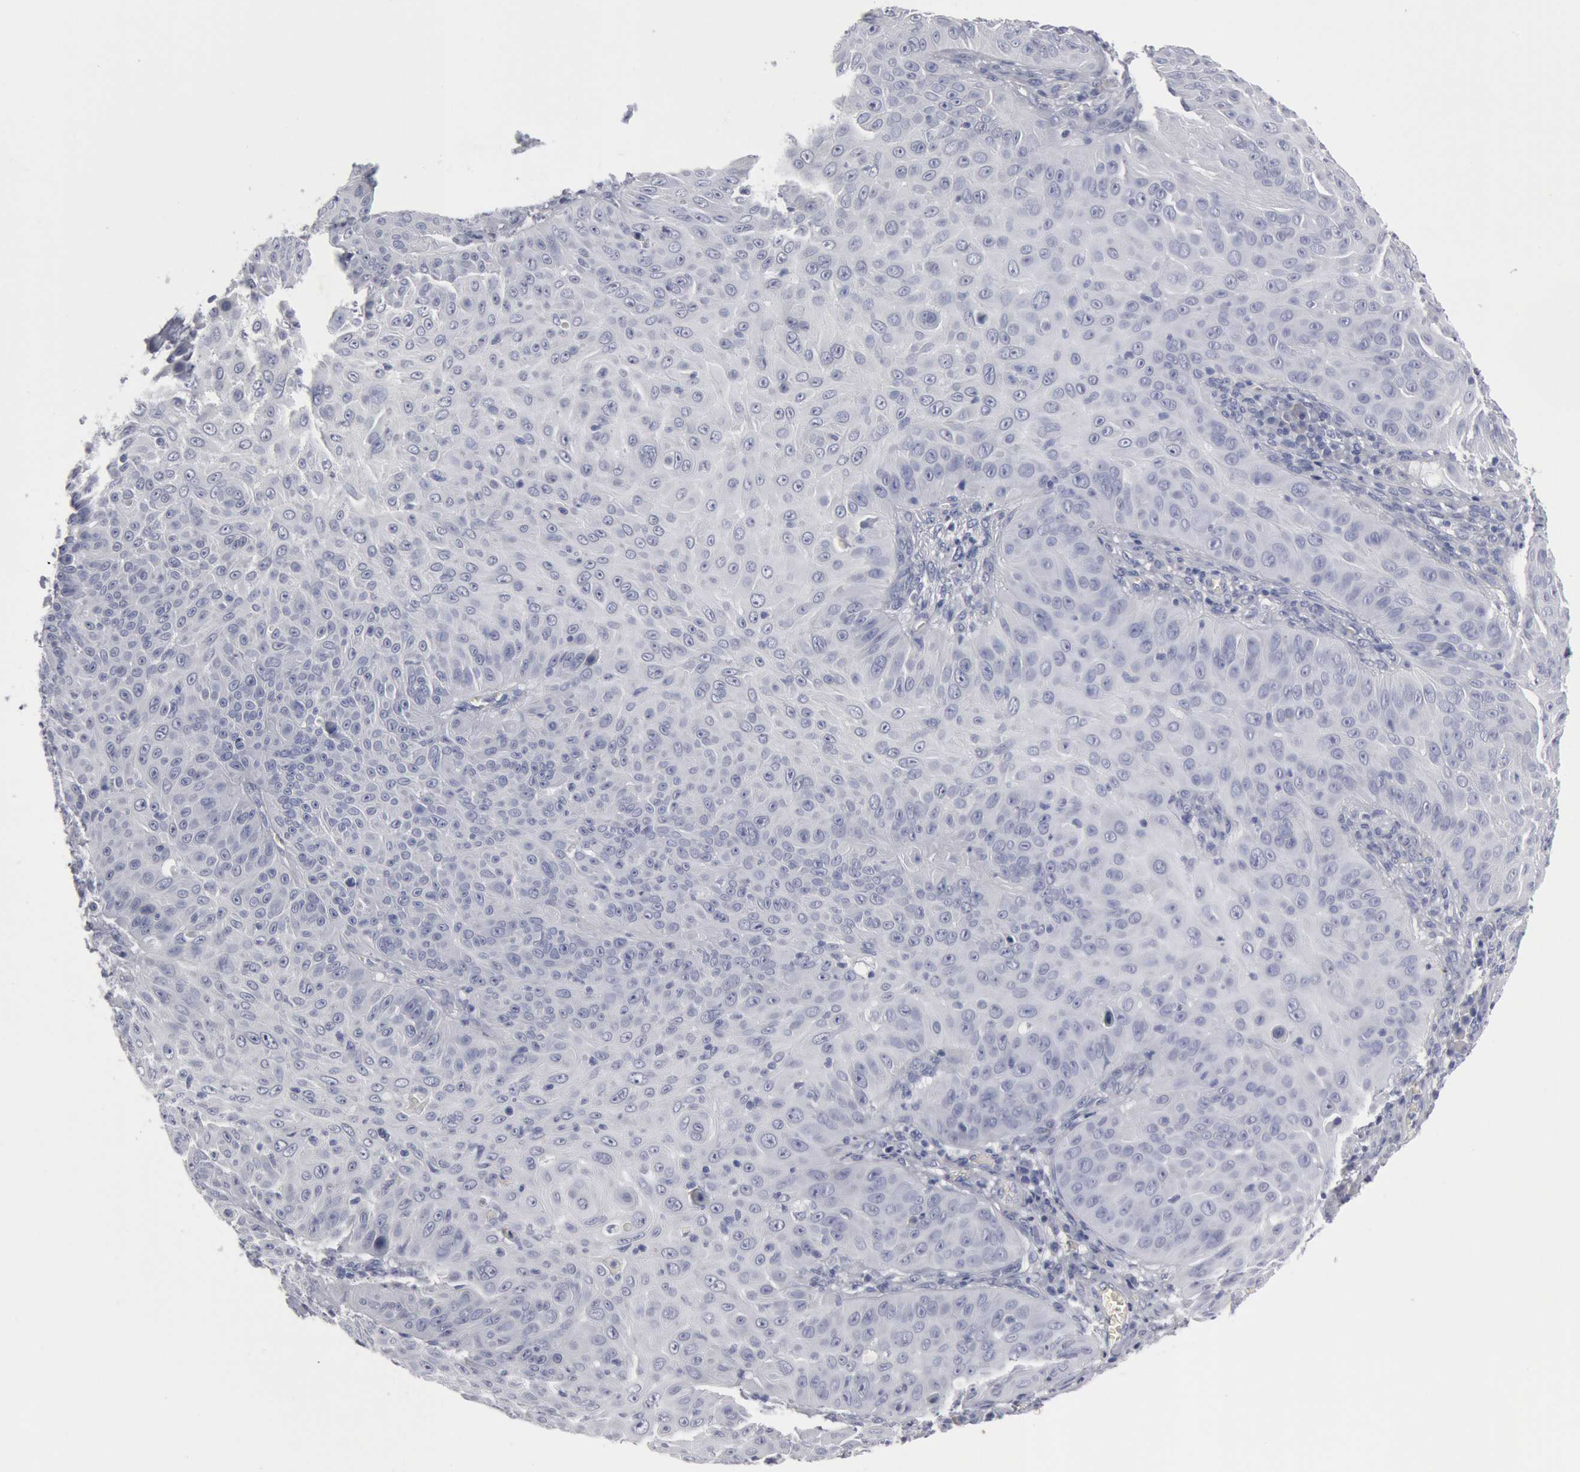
{"staining": {"intensity": "negative", "quantity": "none", "location": "none"}, "tissue": "skin cancer", "cell_type": "Tumor cells", "image_type": "cancer", "snomed": [{"axis": "morphology", "description": "Squamous cell carcinoma, NOS"}, {"axis": "topography", "description": "Skin"}], "caption": "High power microscopy histopathology image of an immunohistochemistry (IHC) image of skin squamous cell carcinoma, revealing no significant positivity in tumor cells. Brightfield microscopy of immunohistochemistry (IHC) stained with DAB (brown) and hematoxylin (blue), captured at high magnification.", "gene": "FOXA2", "patient": {"sex": "male", "age": 82}}